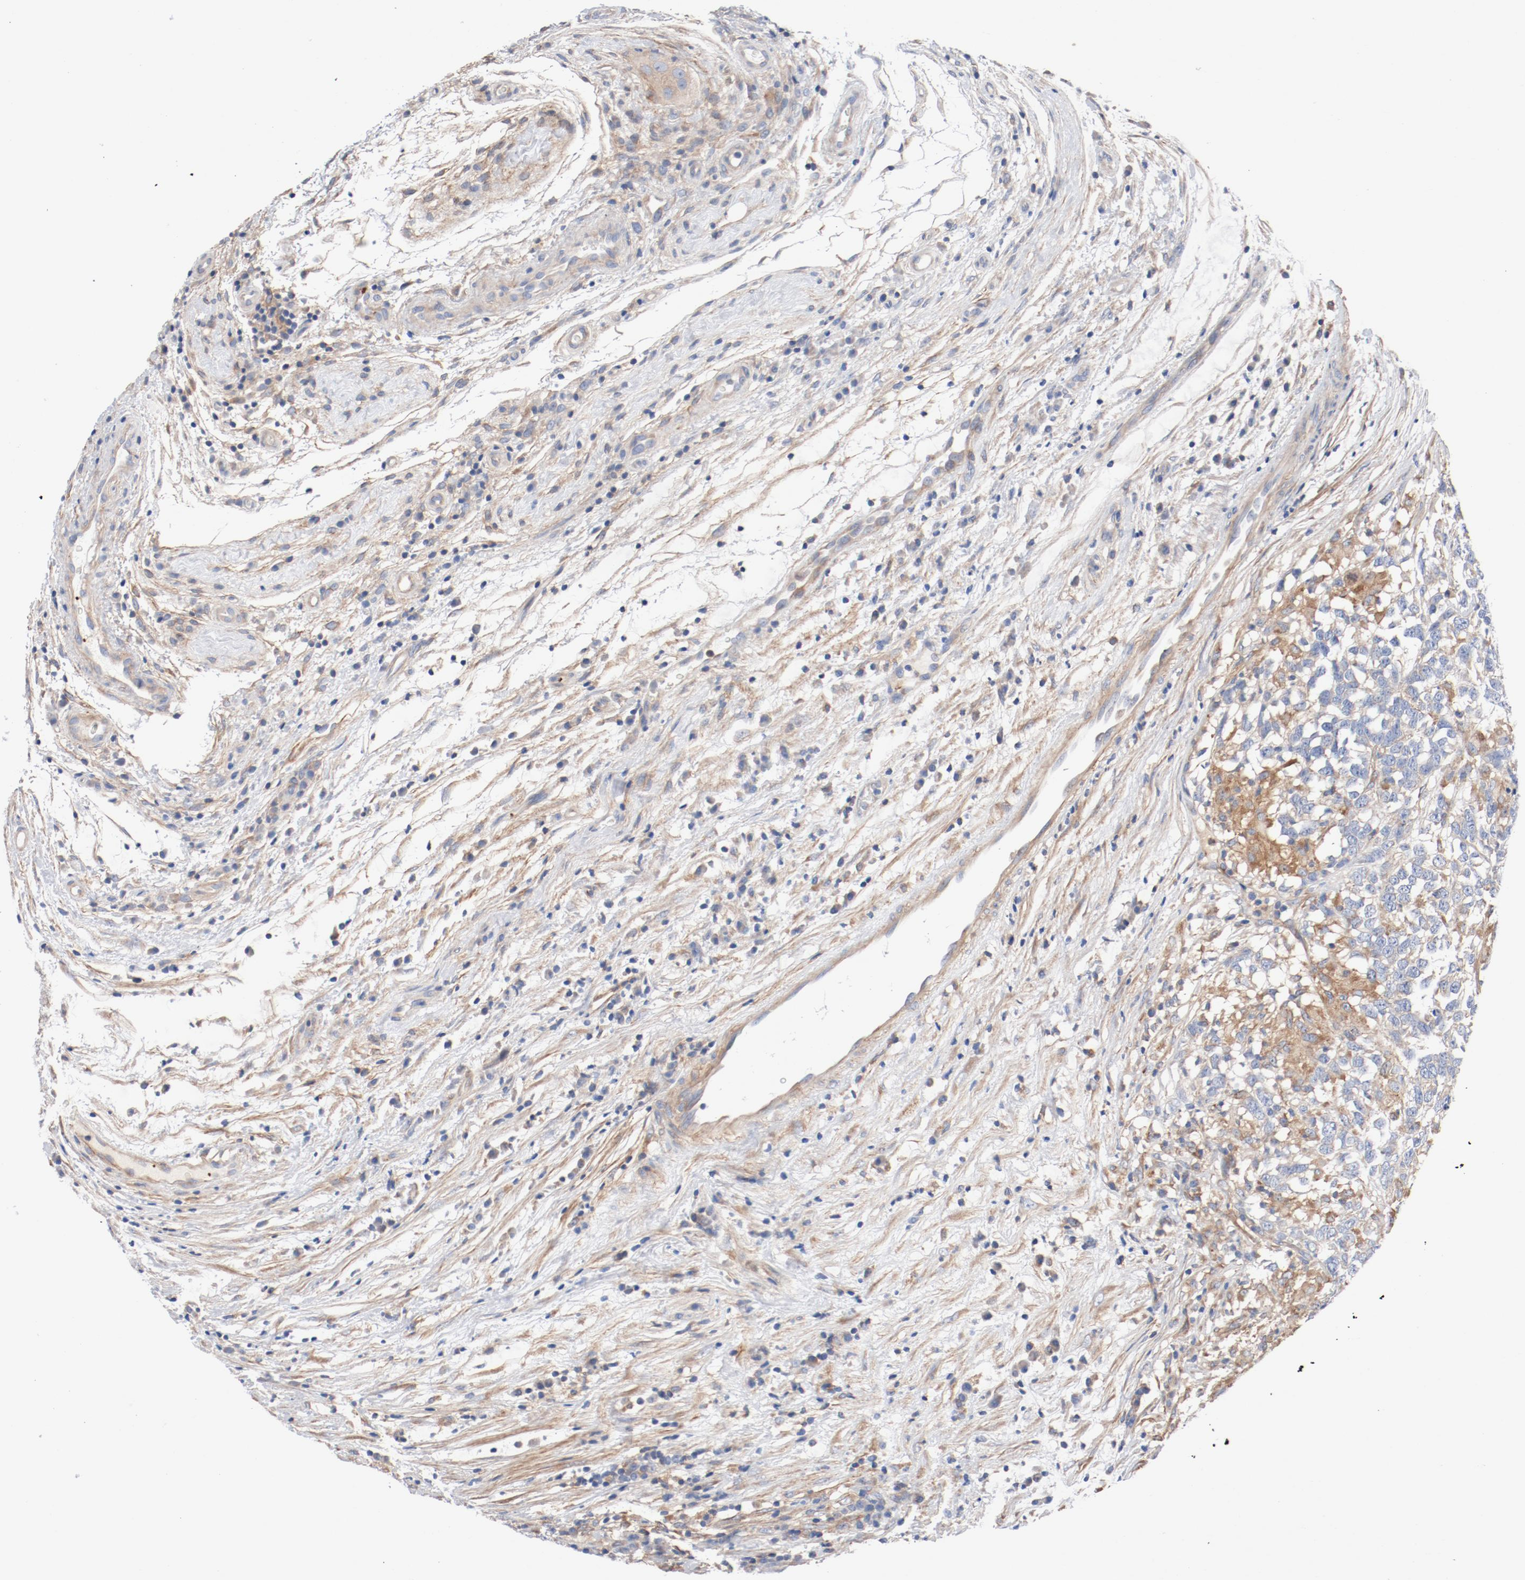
{"staining": {"intensity": "negative", "quantity": "none", "location": "none"}, "tissue": "testis cancer", "cell_type": "Tumor cells", "image_type": "cancer", "snomed": [{"axis": "morphology", "description": "Carcinoma, Embryonal, NOS"}, {"axis": "topography", "description": "Testis"}], "caption": "Testis embryonal carcinoma was stained to show a protein in brown. There is no significant staining in tumor cells.", "gene": "ILK", "patient": {"sex": "male", "age": 26}}